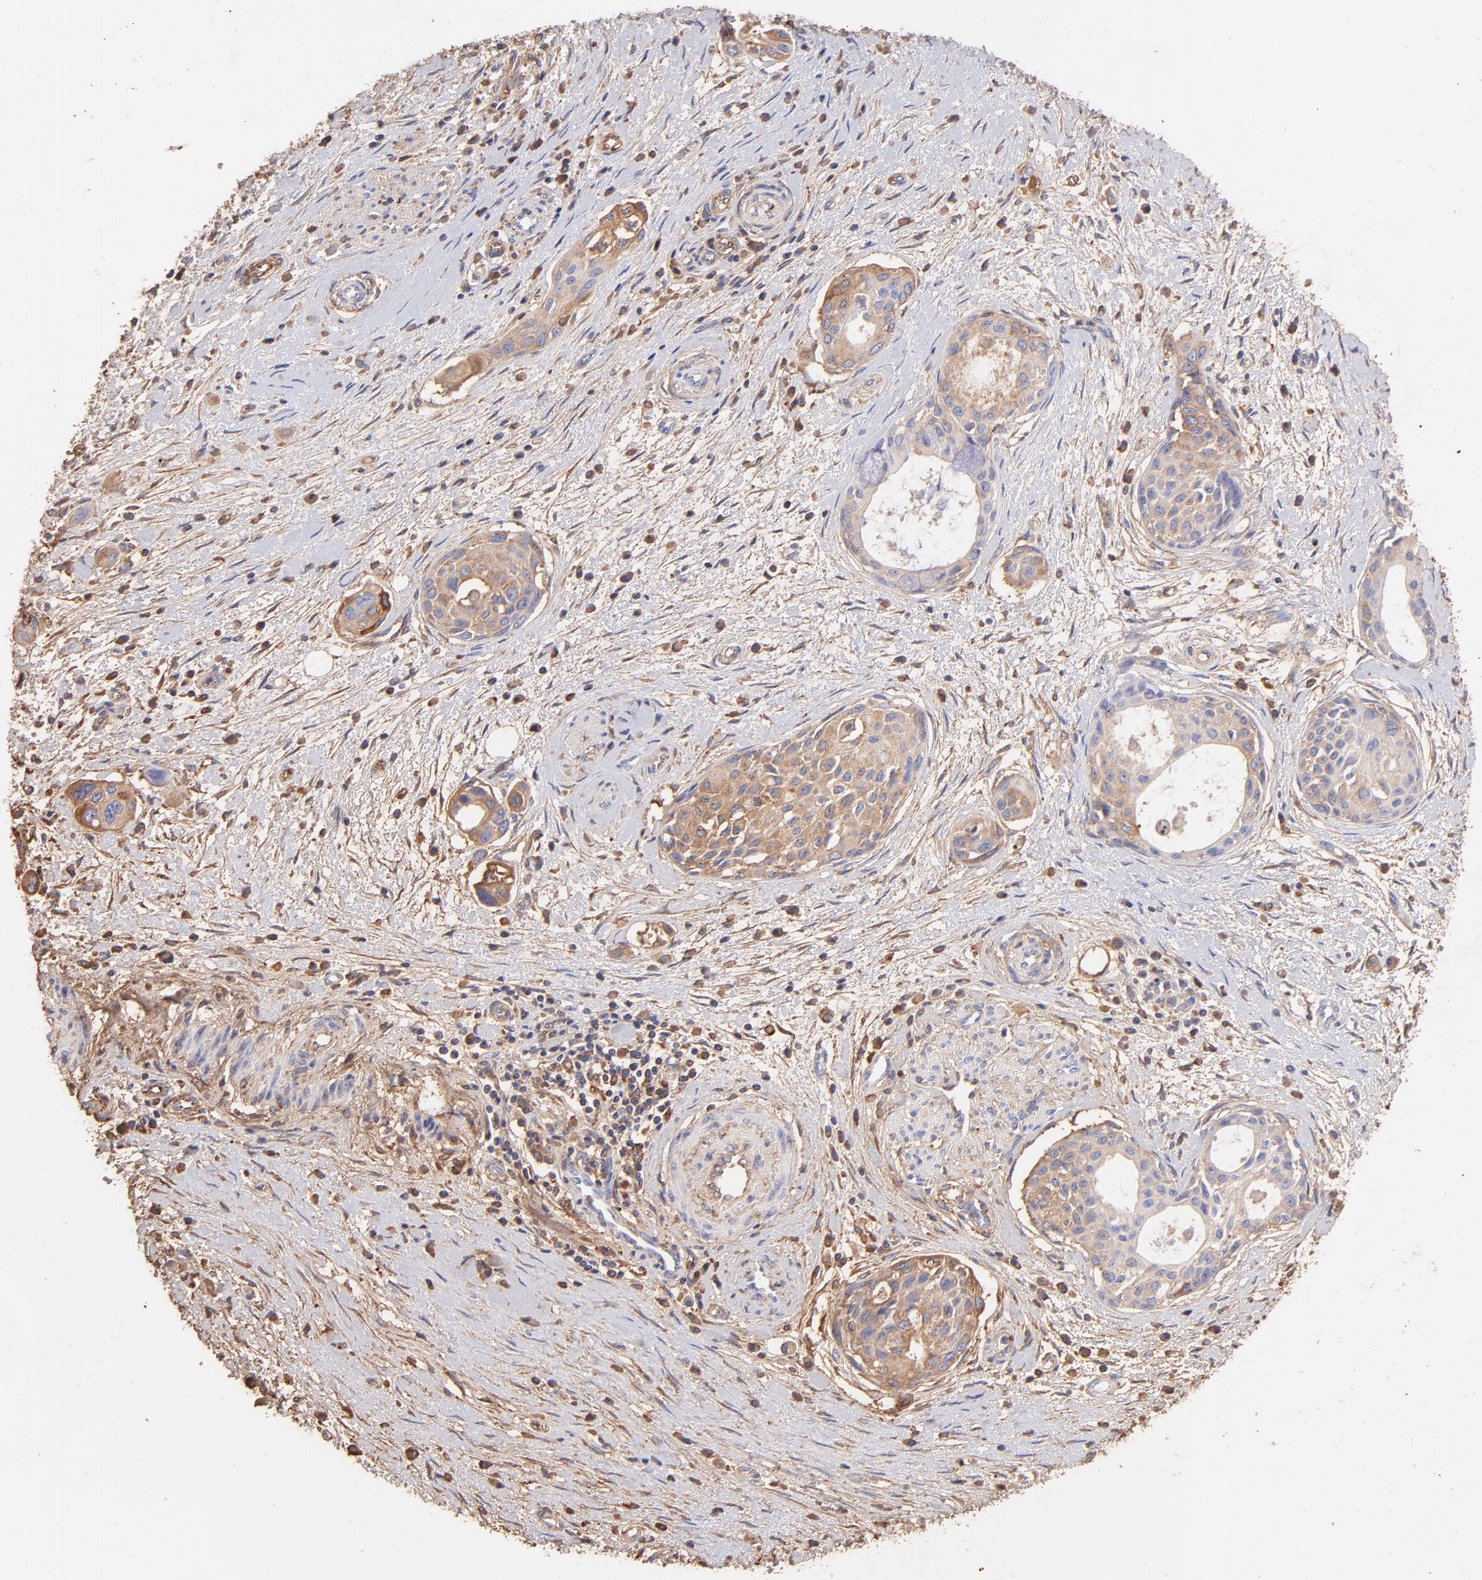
{"staining": {"intensity": "moderate", "quantity": ">75%", "location": "cytoplasmic/membranous"}, "tissue": "pancreatic cancer", "cell_type": "Tumor cells", "image_type": "cancer", "snomed": [{"axis": "morphology", "description": "Adenocarcinoma, NOS"}, {"axis": "topography", "description": "Pancreas"}], "caption": "The histopathology image displays immunohistochemical staining of pancreatic cancer. There is moderate cytoplasmic/membranous staining is present in approximately >75% of tumor cells.", "gene": "BGN", "patient": {"sex": "female", "age": 60}}